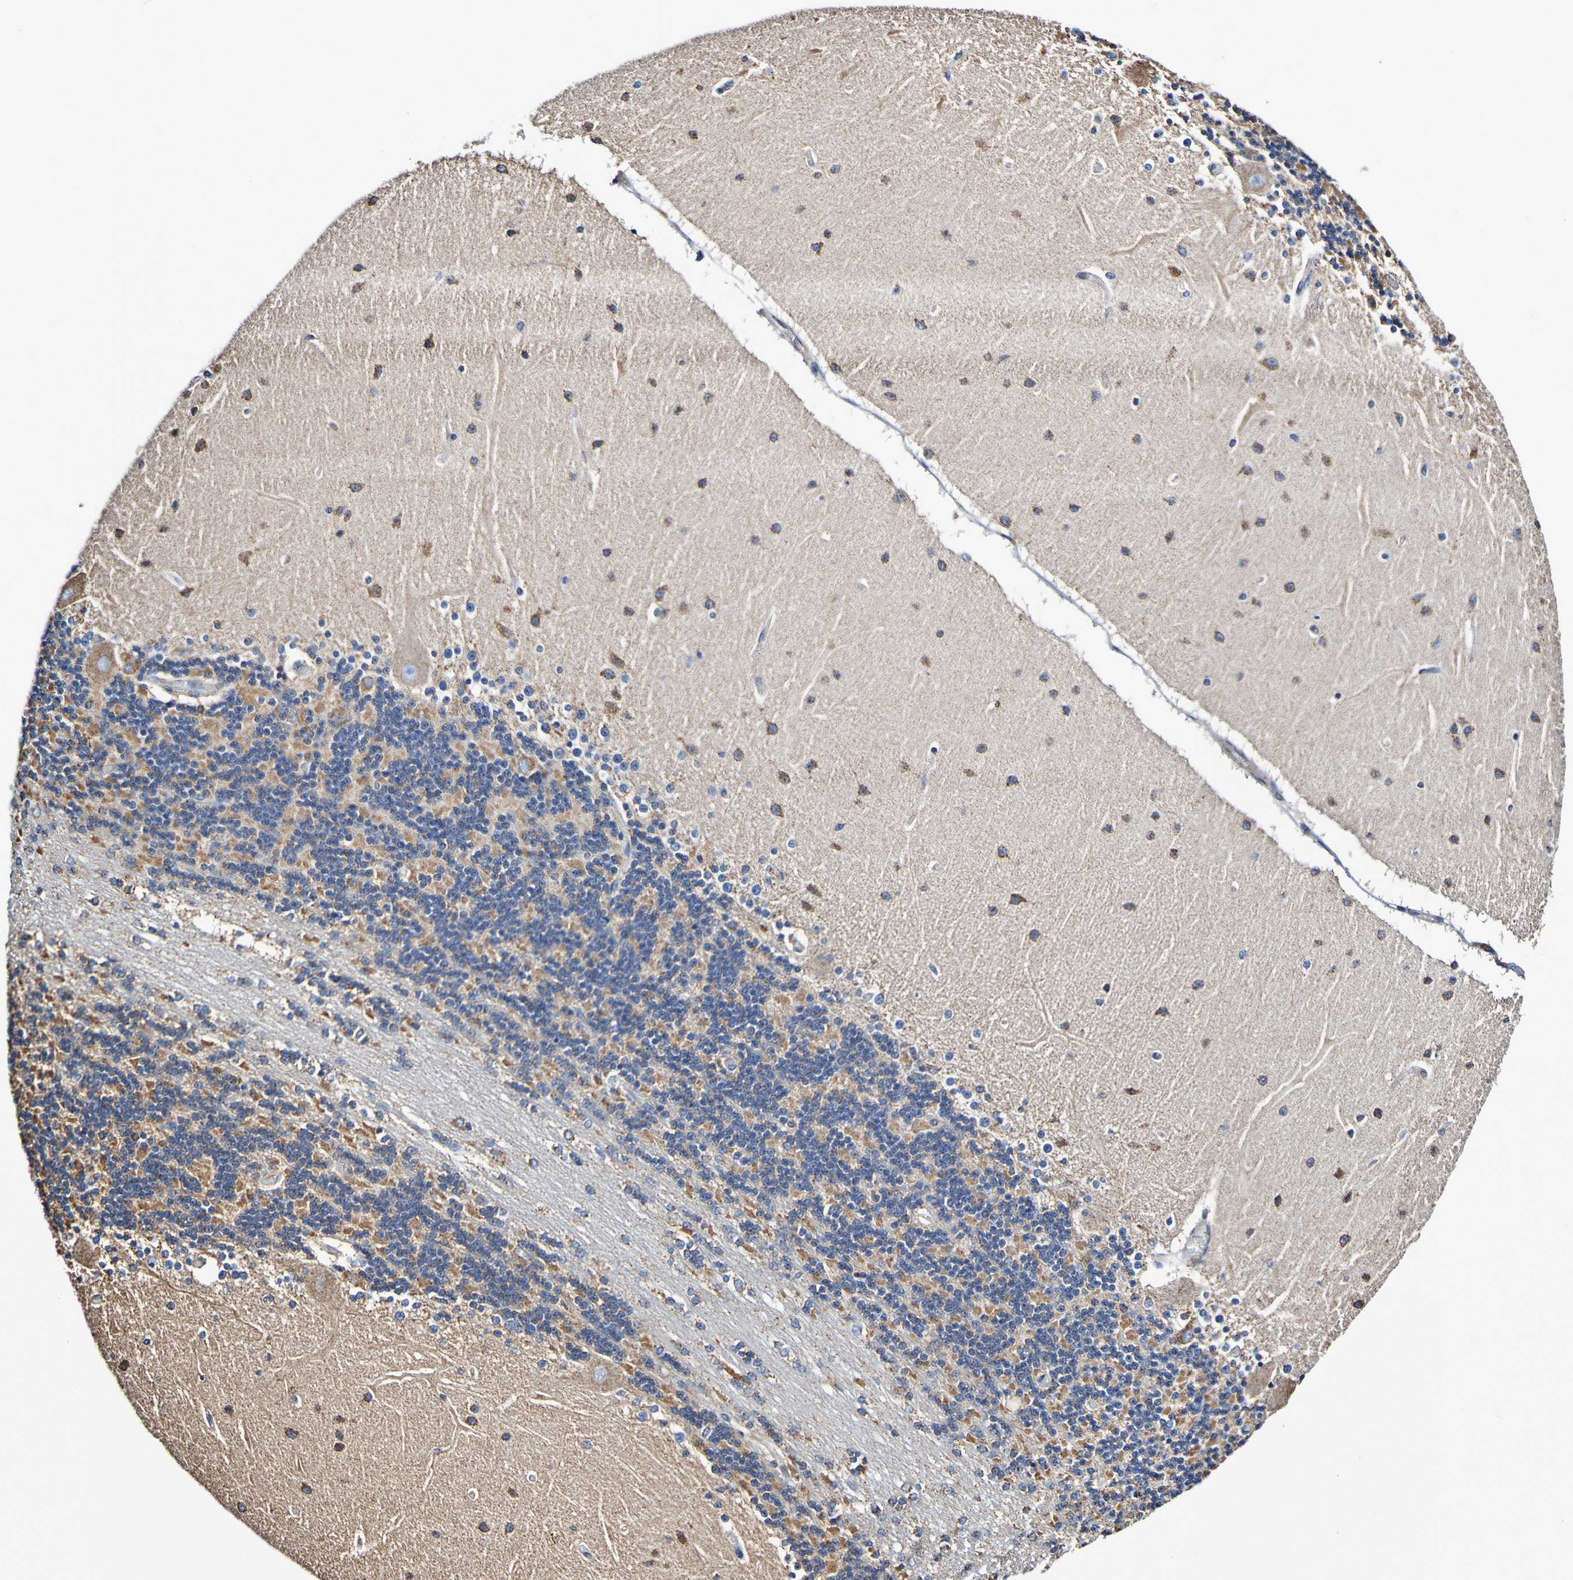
{"staining": {"intensity": "negative", "quantity": "none", "location": "none"}, "tissue": "cerebellum", "cell_type": "Cells in granular layer", "image_type": "normal", "snomed": [{"axis": "morphology", "description": "Normal tissue, NOS"}, {"axis": "topography", "description": "Cerebellum"}], "caption": "Immunohistochemistry image of normal cerebellum: human cerebellum stained with DAB (3,3'-diaminobenzidine) shows no significant protein expression in cells in granular layer.", "gene": "IL18R1", "patient": {"sex": "female", "age": 54}}